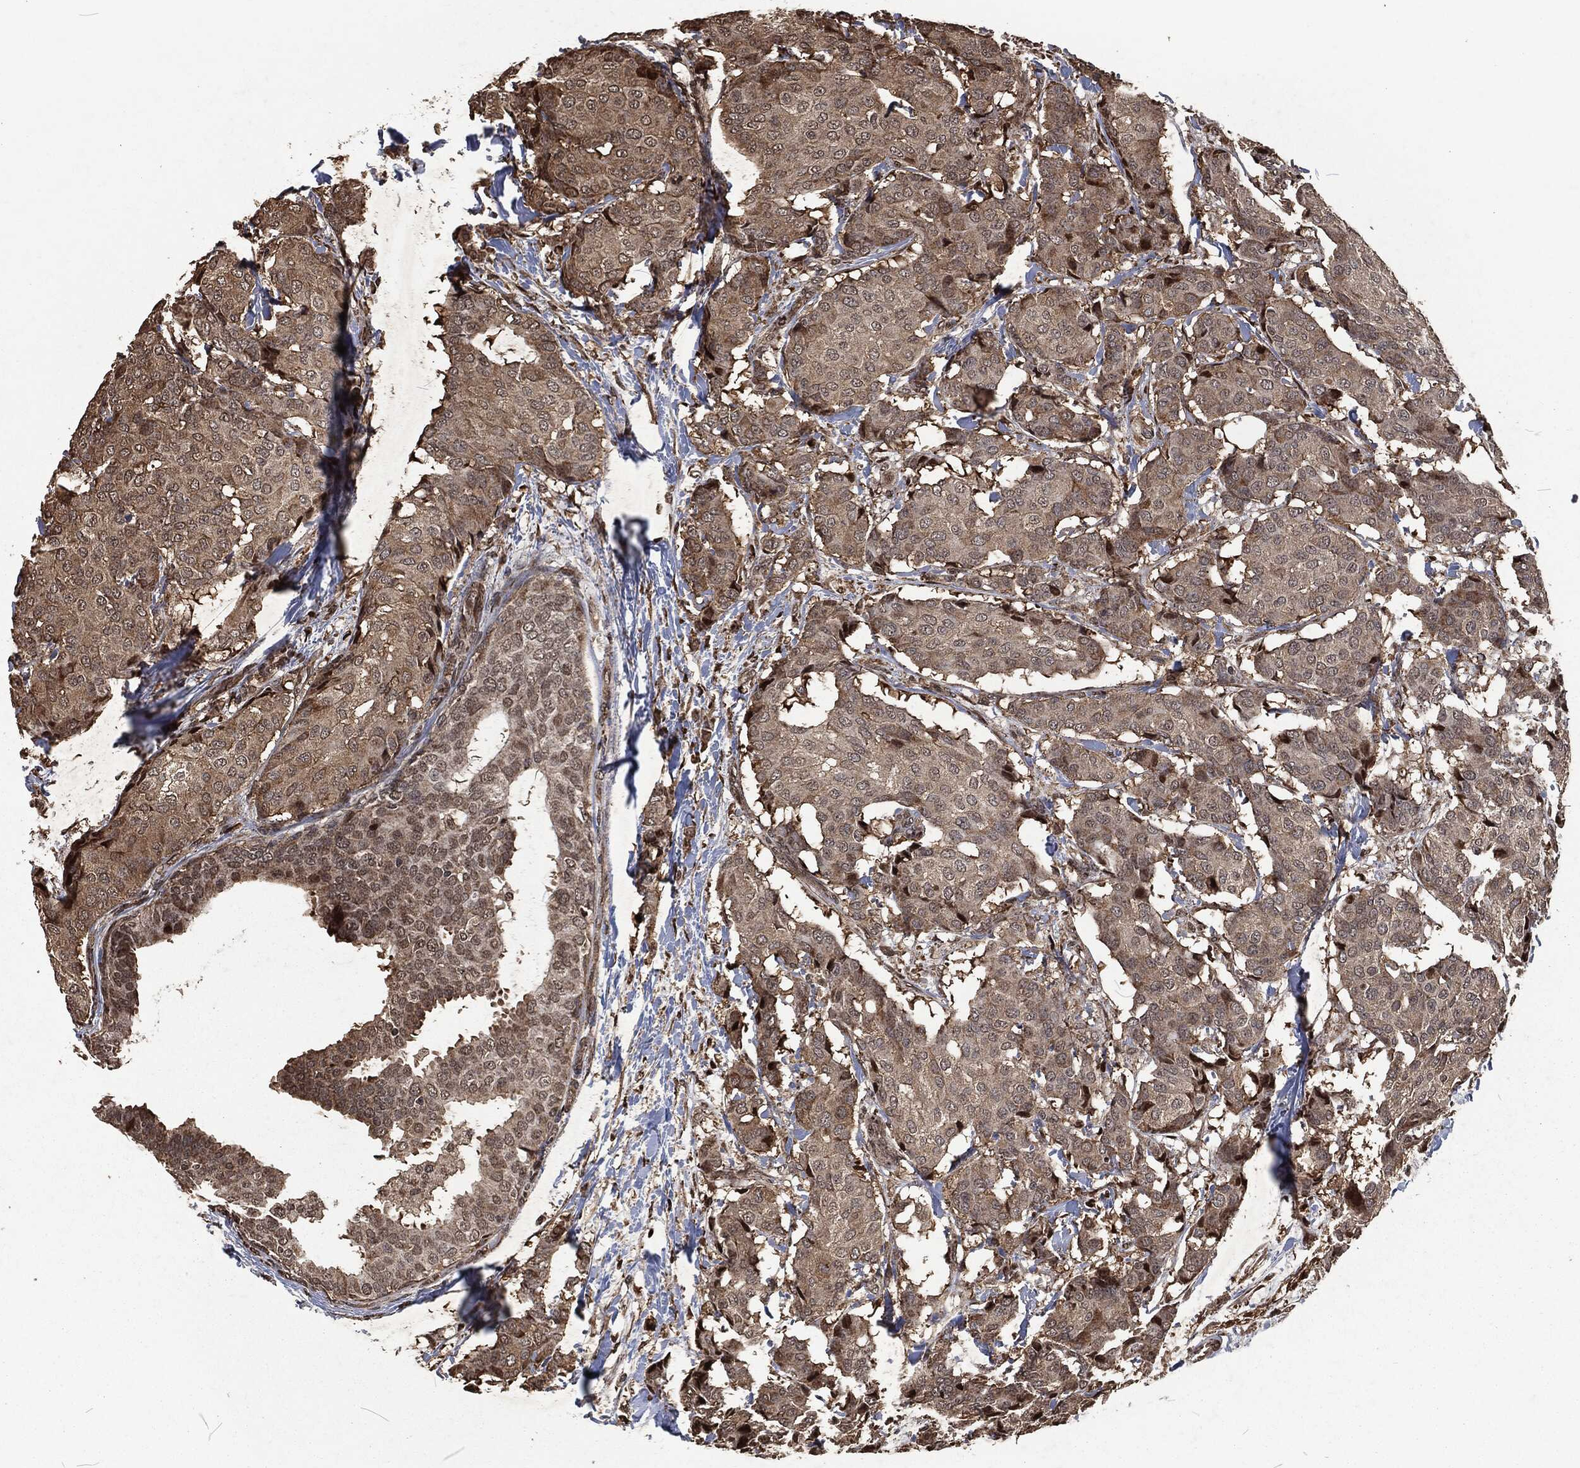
{"staining": {"intensity": "strong", "quantity": "<25%", "location": "nuclear"}, "tissue": "breast cancer", "cell_type": "Tumor cells", "image_type": "cancer", "snomed": [{"axis": "morphology", "description": "Duct carcinoma"}, {"axis": "topography", "description": "Breast"}], "caption": "IHC staining of breast cancer (infiltrating ductal carcinoma), which displays medium levels of strong nuclear positivity in about <25% of tumor cells indicating strong nuclear protein staining. The staining was performed using DAB (brown) for protein detection and nuclei were counterstained in hematoxylin (blue).", "gene": "SNAI1", "patient": {"sex": "female", "age": 75}}